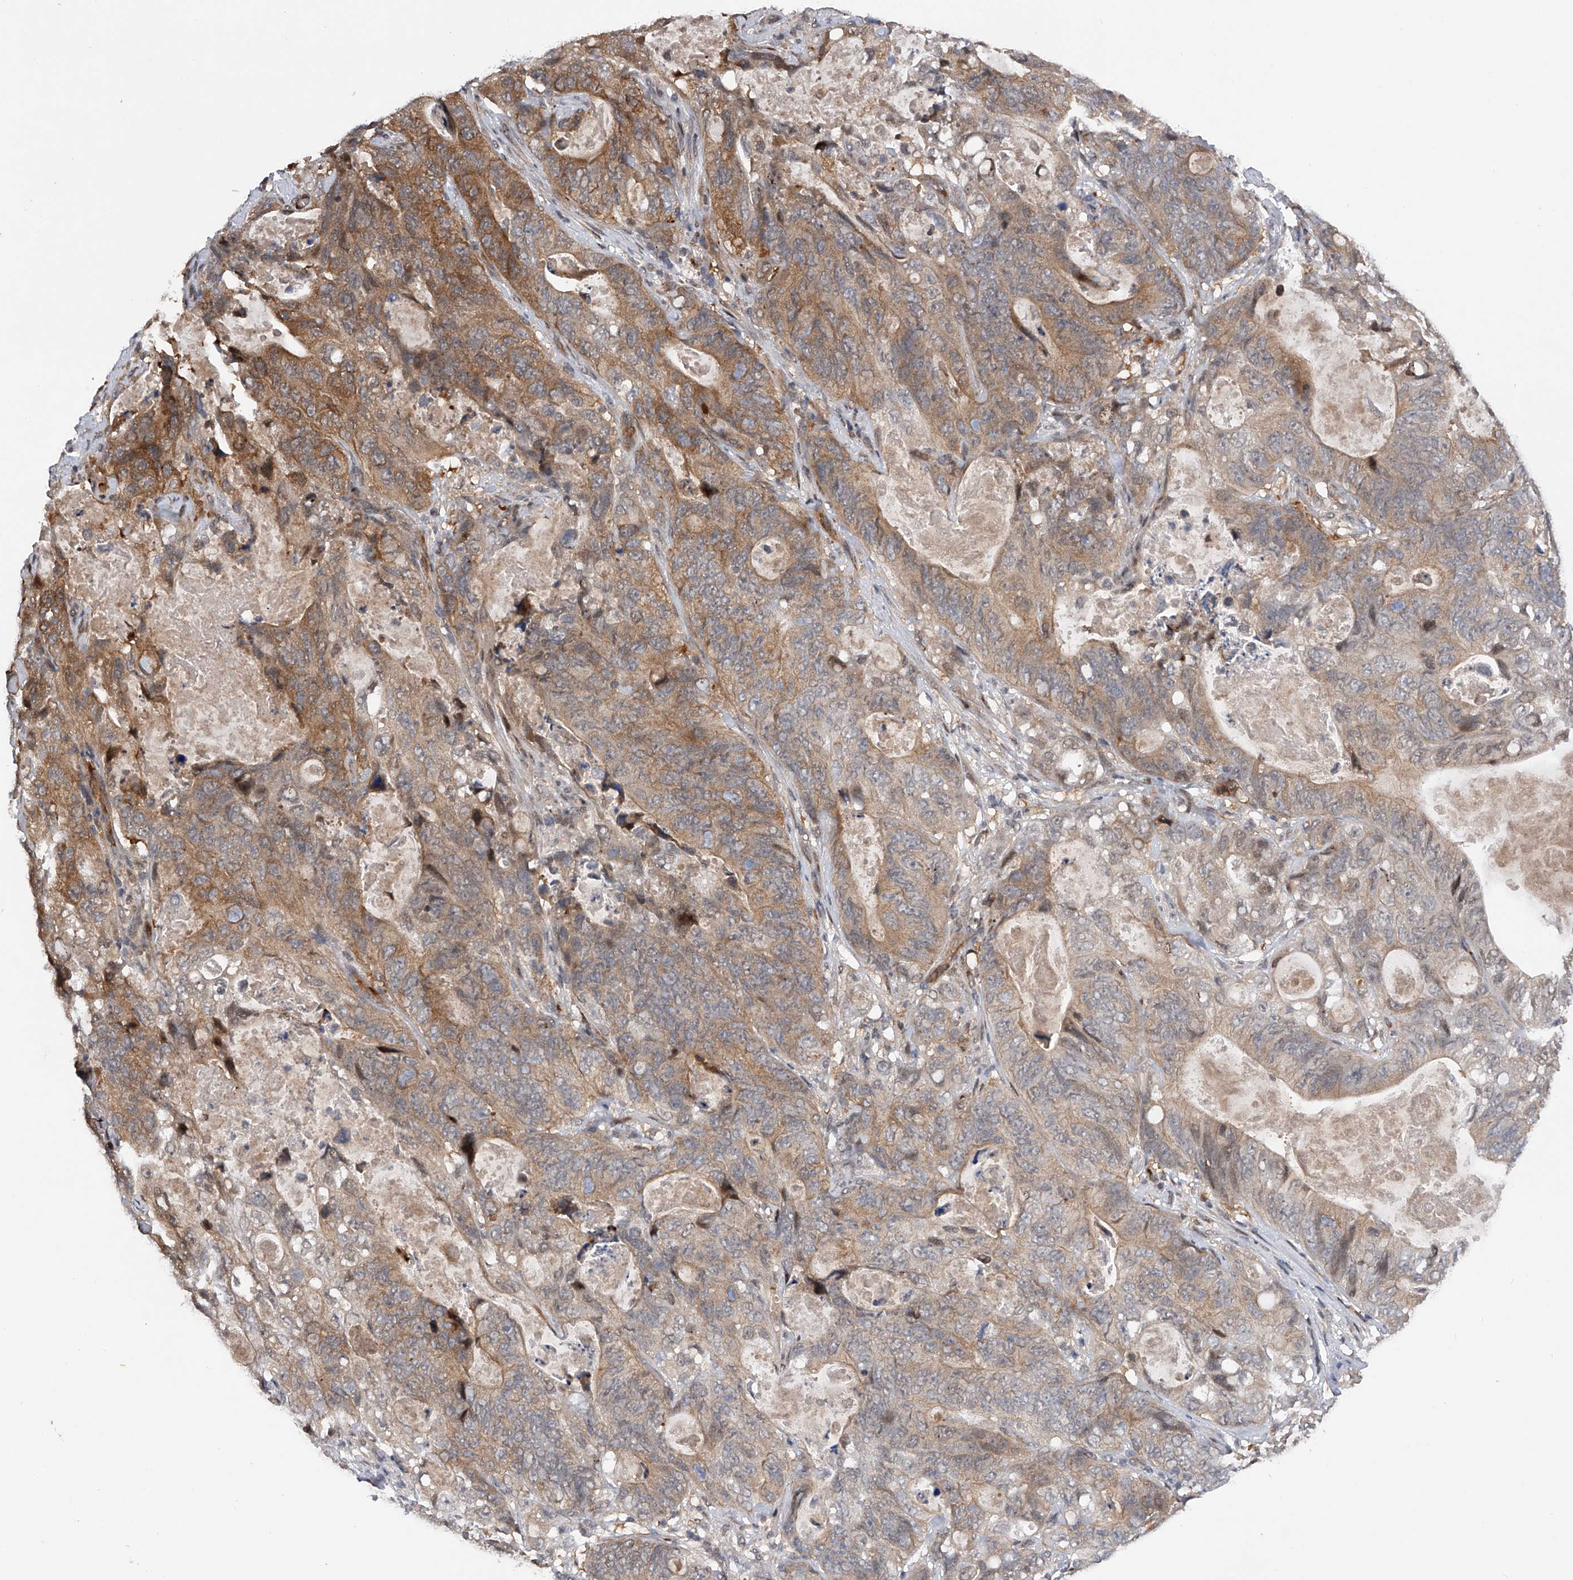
{"staining": {"intensity": "weak", "quantity": ">75%", "location": "cytoplasmic/membranous"}, "tissue": "stomach cancer", "cell_type": "Tumor cells", "image_type": "cancer", "snomed": [{"axis": "morphology", "description": "Normal tissue, NOS"}, {"axis": "morphology", "description": "Adenocarcinoma, NOS"}, {"axis": "topography", "description": "Stomach"}], "caption": "IHC (DAB (3,3'-diaminobenzidine)) staining of human stomach cancer (adenocarcinoma) shows weak cytoplasmic/membranous protein expression in about >75% of tumor cells.", "gene": "RWDD2A", "patient": {"sex": "female", "age": 89}}